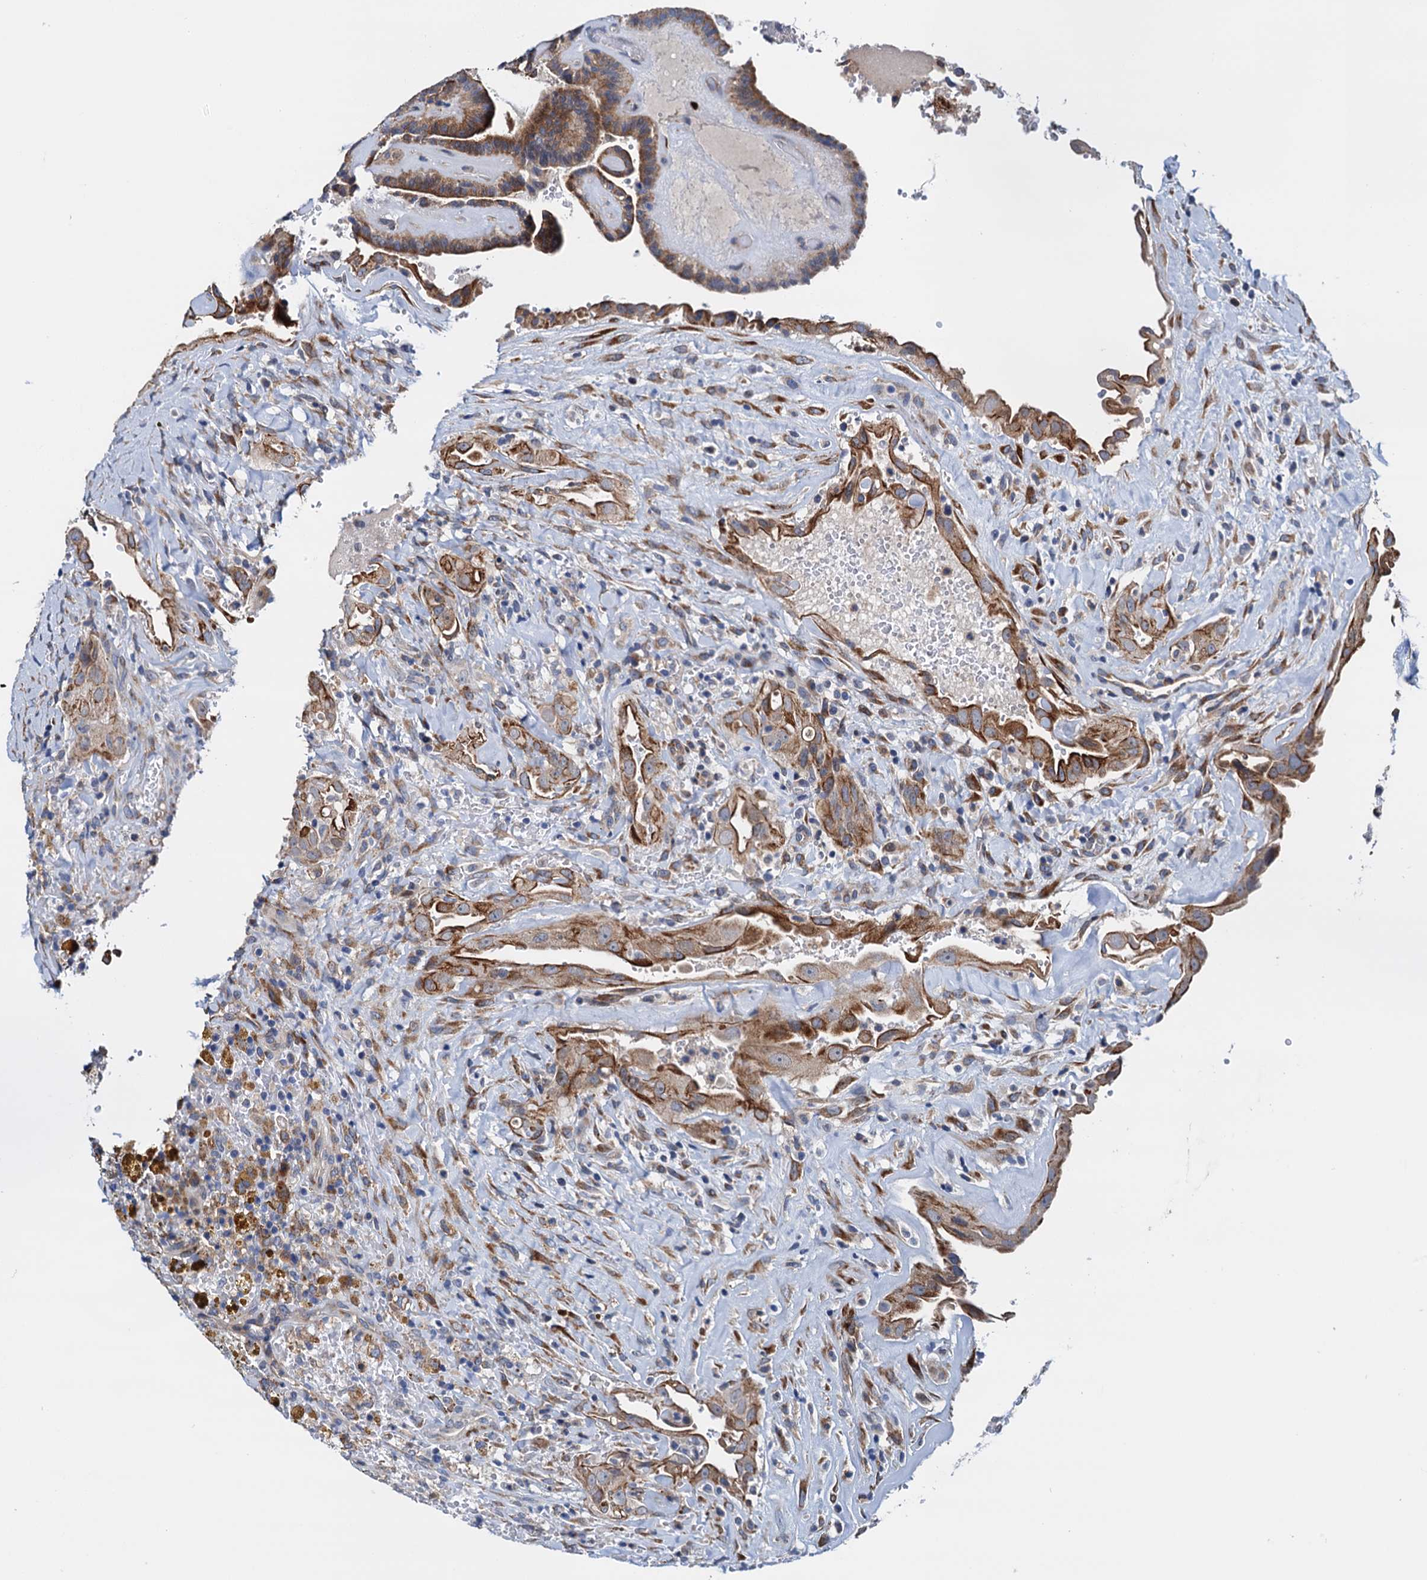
{"staining": {"intensity": "moderate", "quantity": ">75%", "location": "cytoplasmic/membranous"}, "tissue": "thyroid cancer", "cell_type": "Tumor cells", "image_type": "cancer", "snomed": [{"axis": "morphology", "description": "Papillary adenocarcinoma, NOS"}, {"axis": "topography", "description": "Thyroid gland"}], "caption": "Immunohistochemical staining of thyroid cancer shows moderate cytoplasmic/membranous protein expression in about >75% of tumor cells. (IHC, brightfield microscopy, high magnification).", "gene": "RASSF9", "patient": {"sex": "male", "age": 77}}